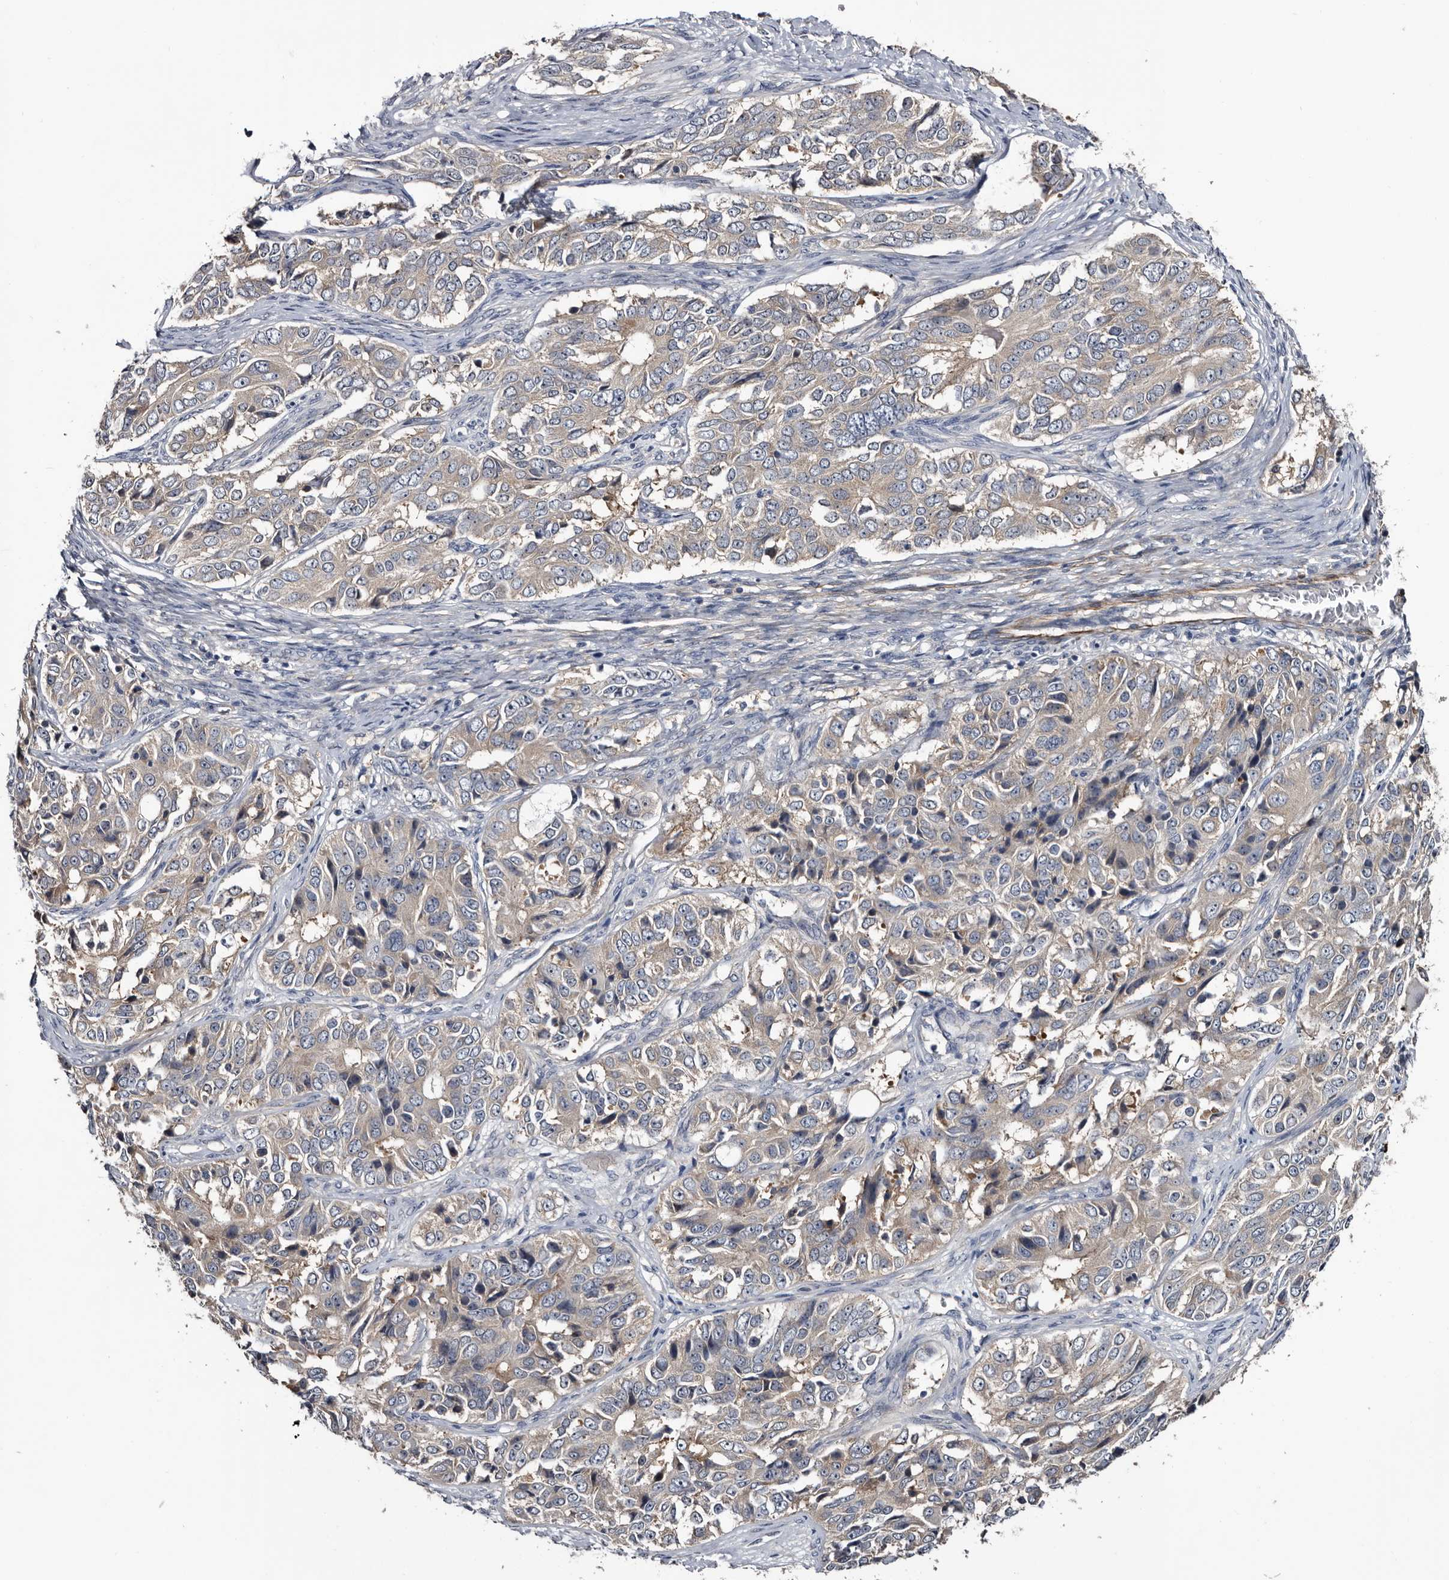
{"staining": {"intensity": "weak", "quantity": "<25%", "location": "cytoplasmic/membranous"}, "tissue": "ovarian cancer", "cell_type": "Tumor cells", "image_type": "cancer", "snomed": [{"axis": "morphology", "description": "Carcinoma, endometroid"}, {"axis": "topography", "description": "Ovary"}], "caption": "Tumor cells show no significant protein staining in ovarian endometroid carcinoma.", "gene": "IARS1", "patient": {"sex": "female", "age": 51}}